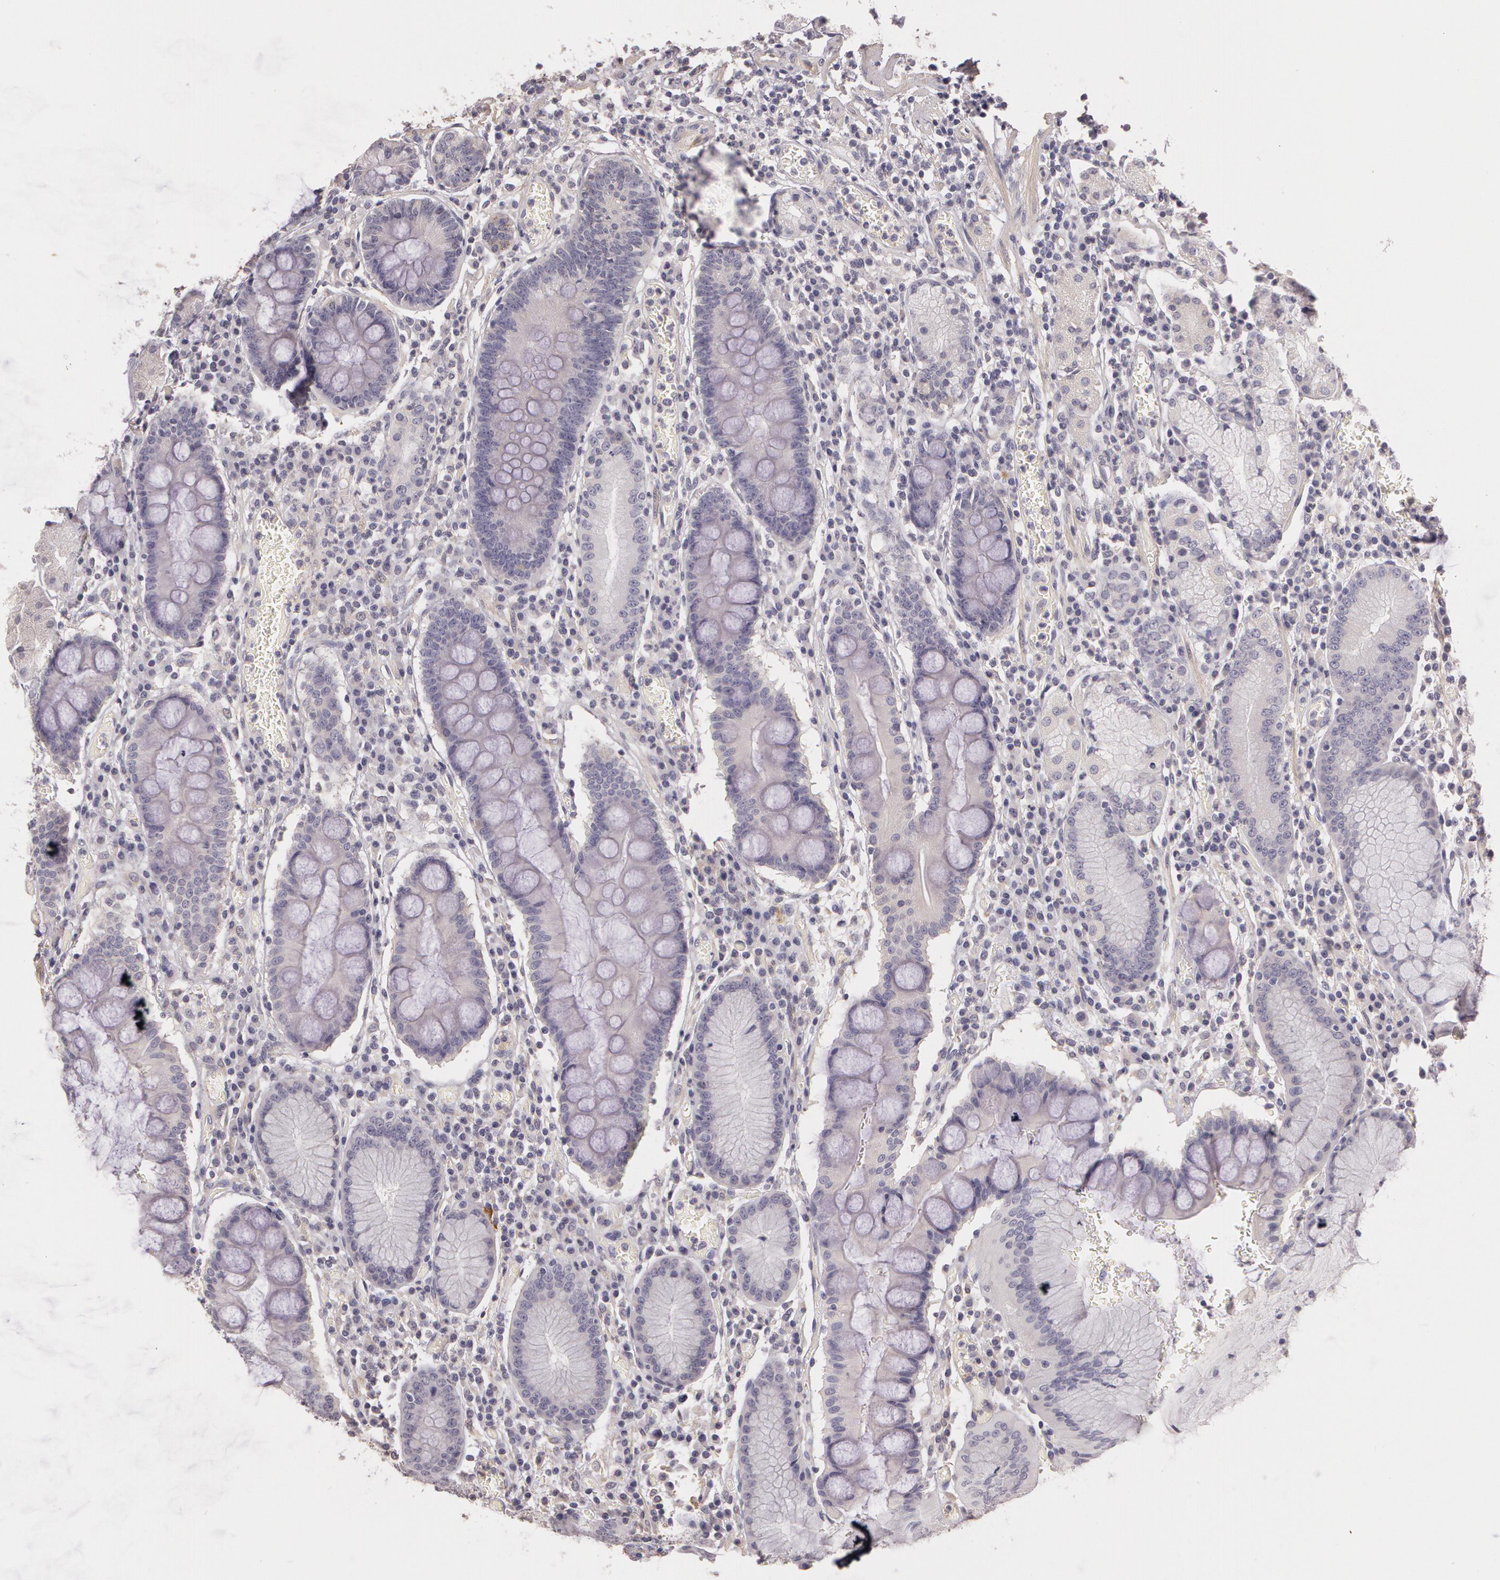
{"staining": {"intensity": "negative", "quantity": "none", "location": "none"}, "tissue": "stomach", "cell_type": "Glandular cells", "image_type": "normal", "snomed": [{"axis": "morphology", "description": "Normal tissue, NOS"}, {"axis": "topography", "description": "Stomach, lower"}], "caption": "Immunohistochemistry photomicrograph of unremarkable stomach: human stomach stained with DAB shows no significant protein staining in glandular cells.", "gene": "G2E3", "patient": {"sex": "female", "age": 73}}